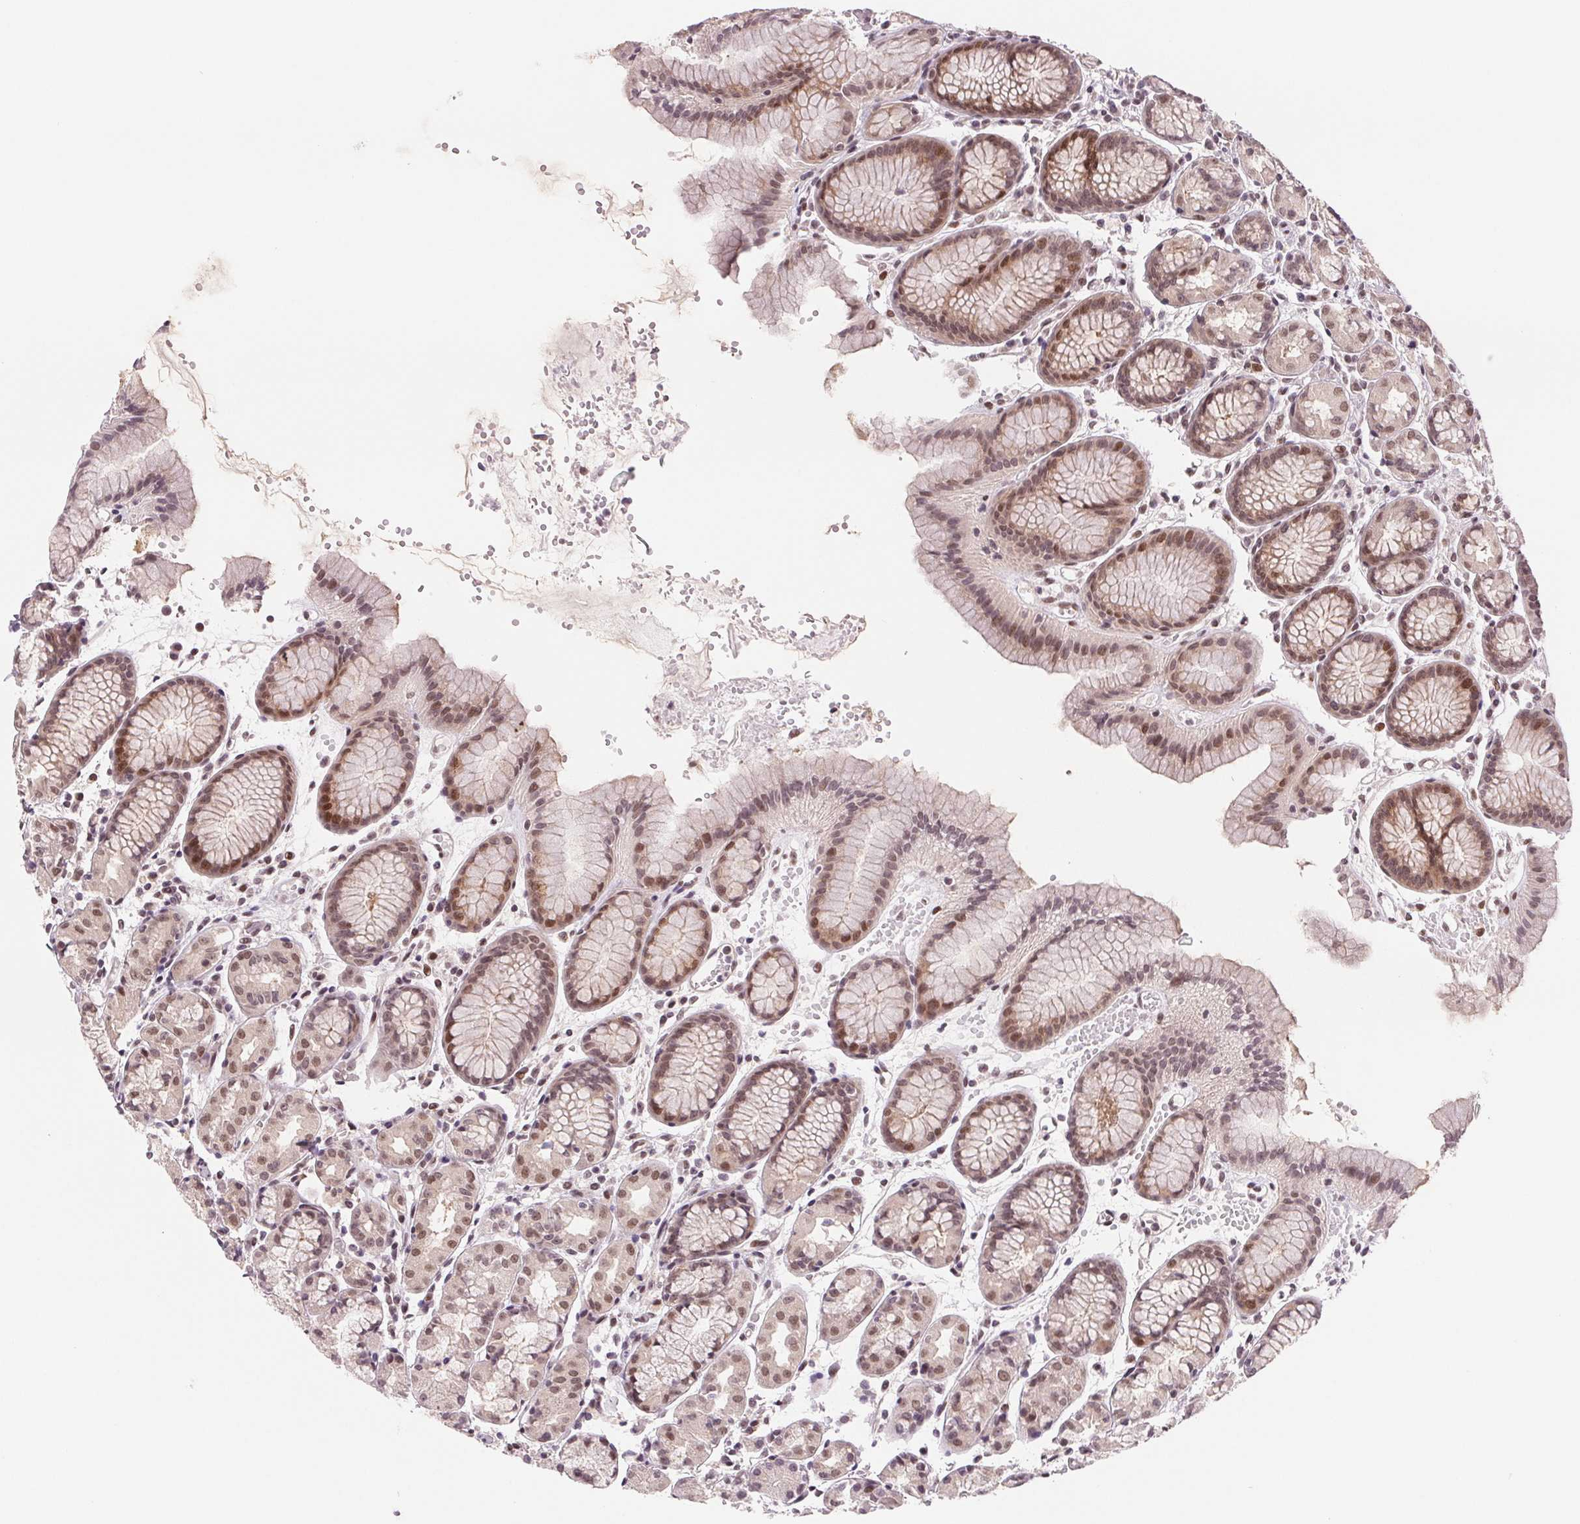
{"staining": {"intensity": "moderate", "quantity": "25%-75%", "location": "nuclear"}, "tissue": "stomach", "cell_type": "Glandular cells", "image_type": "normal", "snomed": [{"axis": "morphology", "description": "Normal tissue, NOS"}, {"axis": "topography", "description": "Stomach, upper"}], "caption": "Unremarkable stomach displays moderate nuclear positivity in approximately 25%-75% of glandular cells, visualized by immunohistochemistry.", "gene": "DNAJB6", "patient": {"sex": "male", "age": 47}}